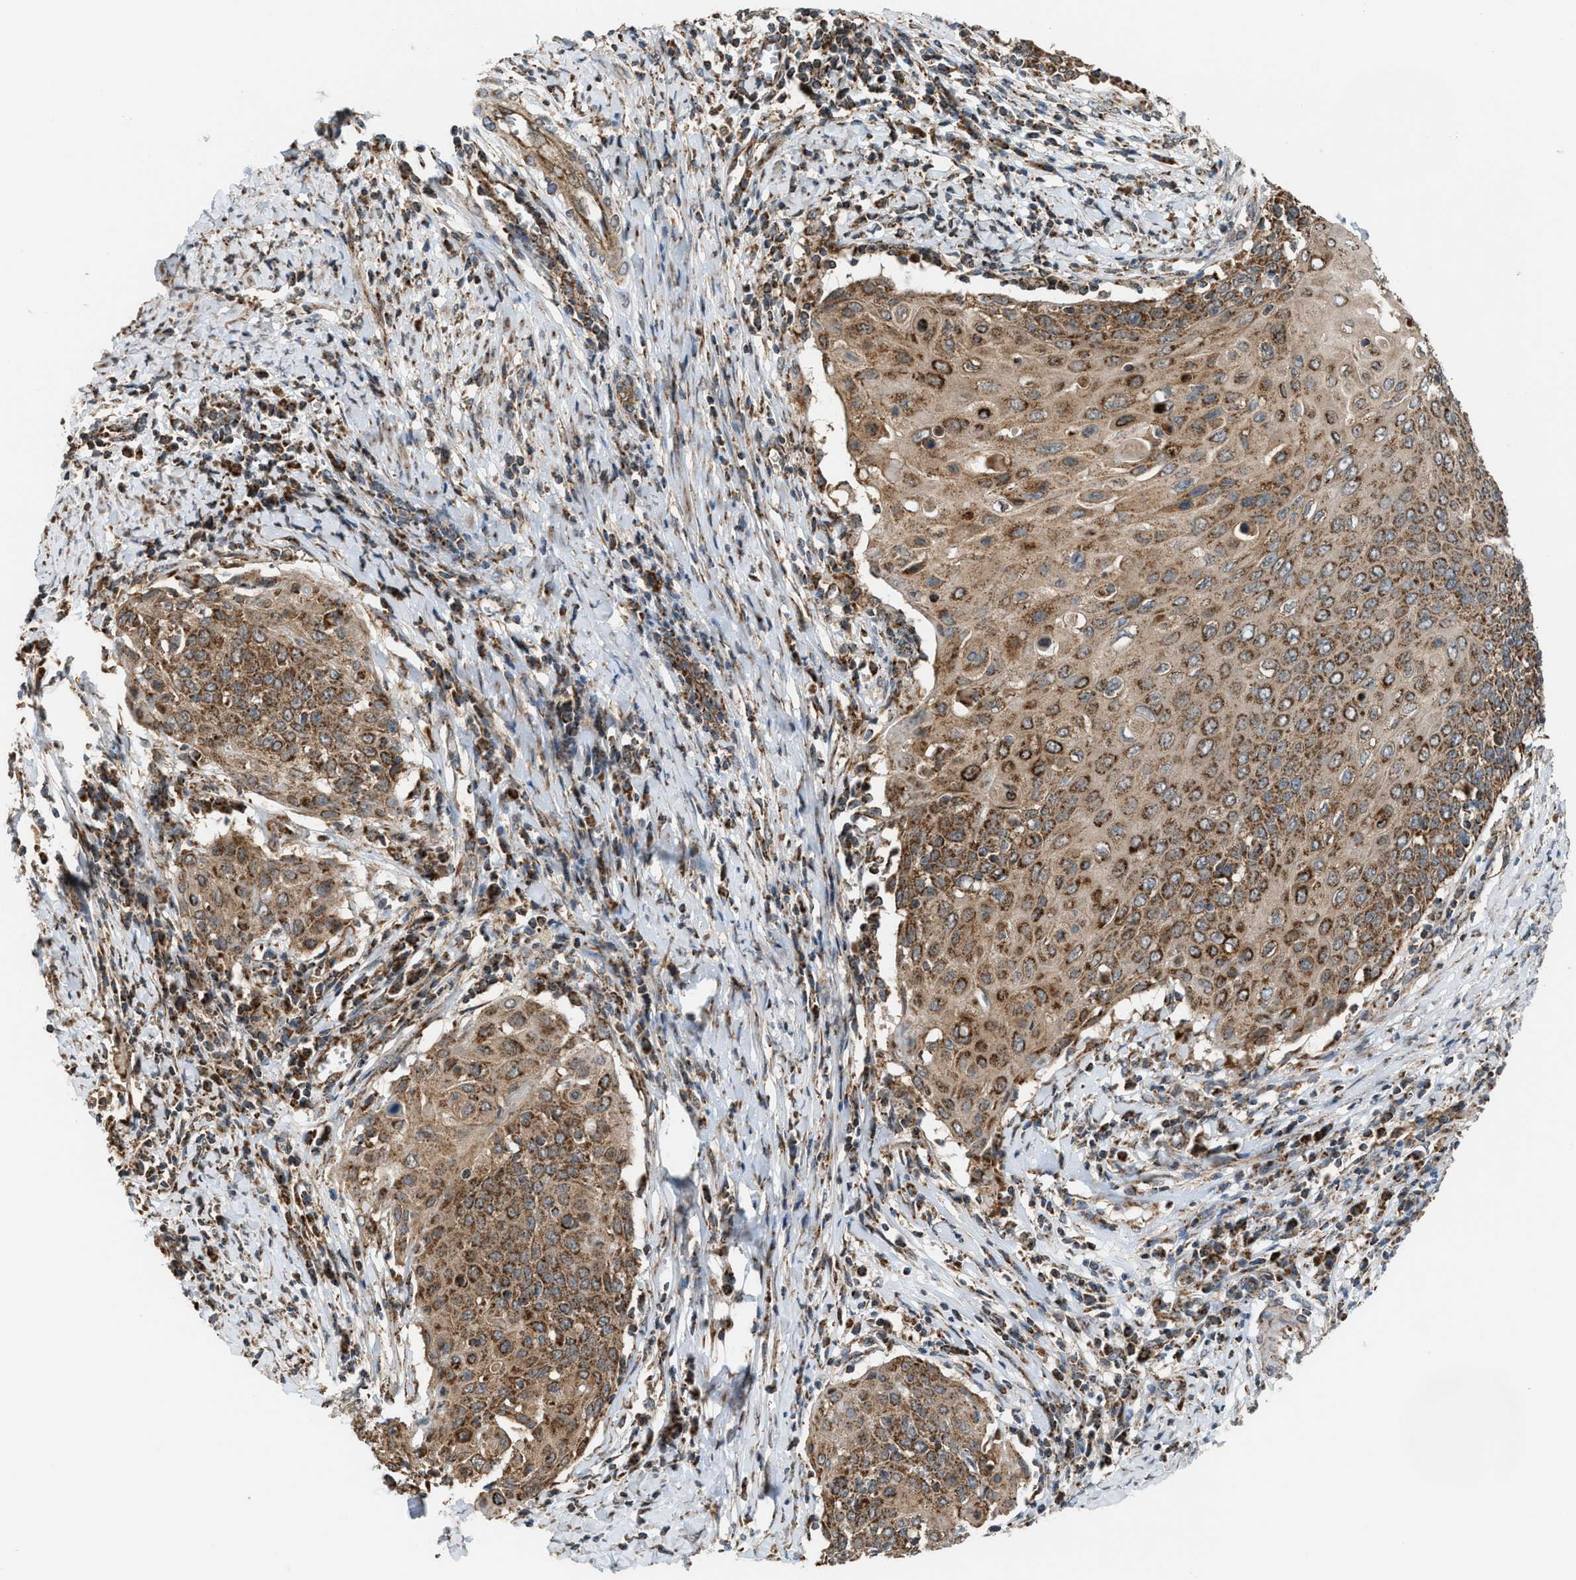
{"staining": {"intensity": "moderate", "quantity": ">75%", "location": "cytoplasmic/membranous"}, "tissue": "cervical cancer", "cell_type": "Tumor cells", "image_type": "cancer", "snomed": [{"axis": "morphology", "description": "Squamous cell carcinoma, NOS"}, {"axis": "topography", "description": "Cervix"}], "caption": "Squamous cell carcinoma (cervical) tissue exhibits moderate cytoplasmic/membranous expression in about >75% of tumor cells The staining was performed using DAB (3,3'-diaminobenzidine) to visualize the protein expression in brown, while the nuclei were stained in blue with hematoxylin (Magnification: 20x).", "gene": "SGSM2", "patient": {"sex": "female", "age": 39}}